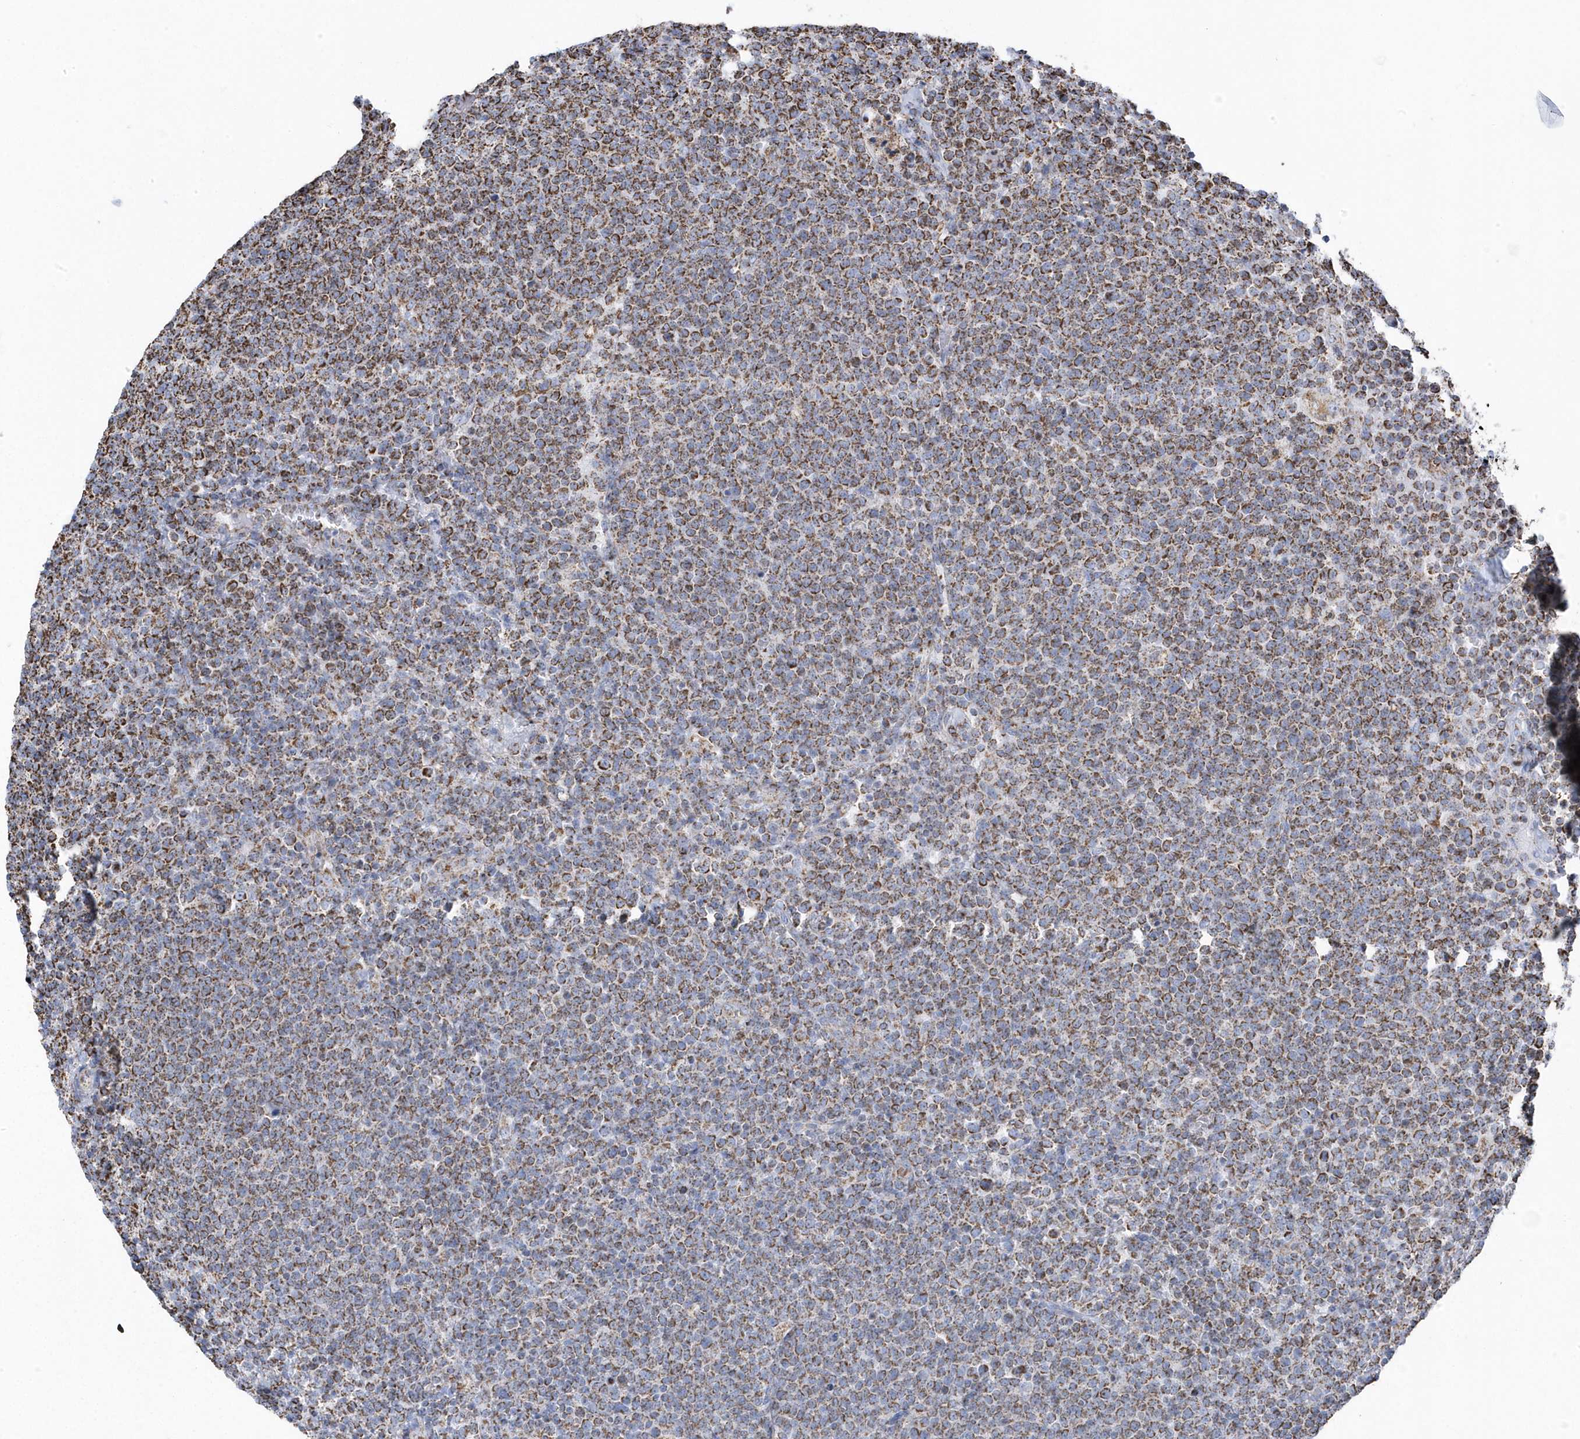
{"staining": {"intensity": "moderate", "quantity": ">75%", "location": "cytoplasmic/membranous"}, "tissue": "lymphoma", "cell_type": "Tumor cells", "image_type": "cancer", "snomed": [{"axis": "morphology", "description": "Malignant lymphoma, non-Hodgkin's type, High grade"}, {"axis": "topography", "description": "Lymph node"}], "caption": "High-grade malignant lymphoma, non-Hodgkin's type was stained to show a protein in brown. There is medium levels of moderate cytoplasmic/membranous expression in approximately >75% of tumor cells.", "gene": "GTPBP8", "patient": {"sex": "male", "age": 61}}